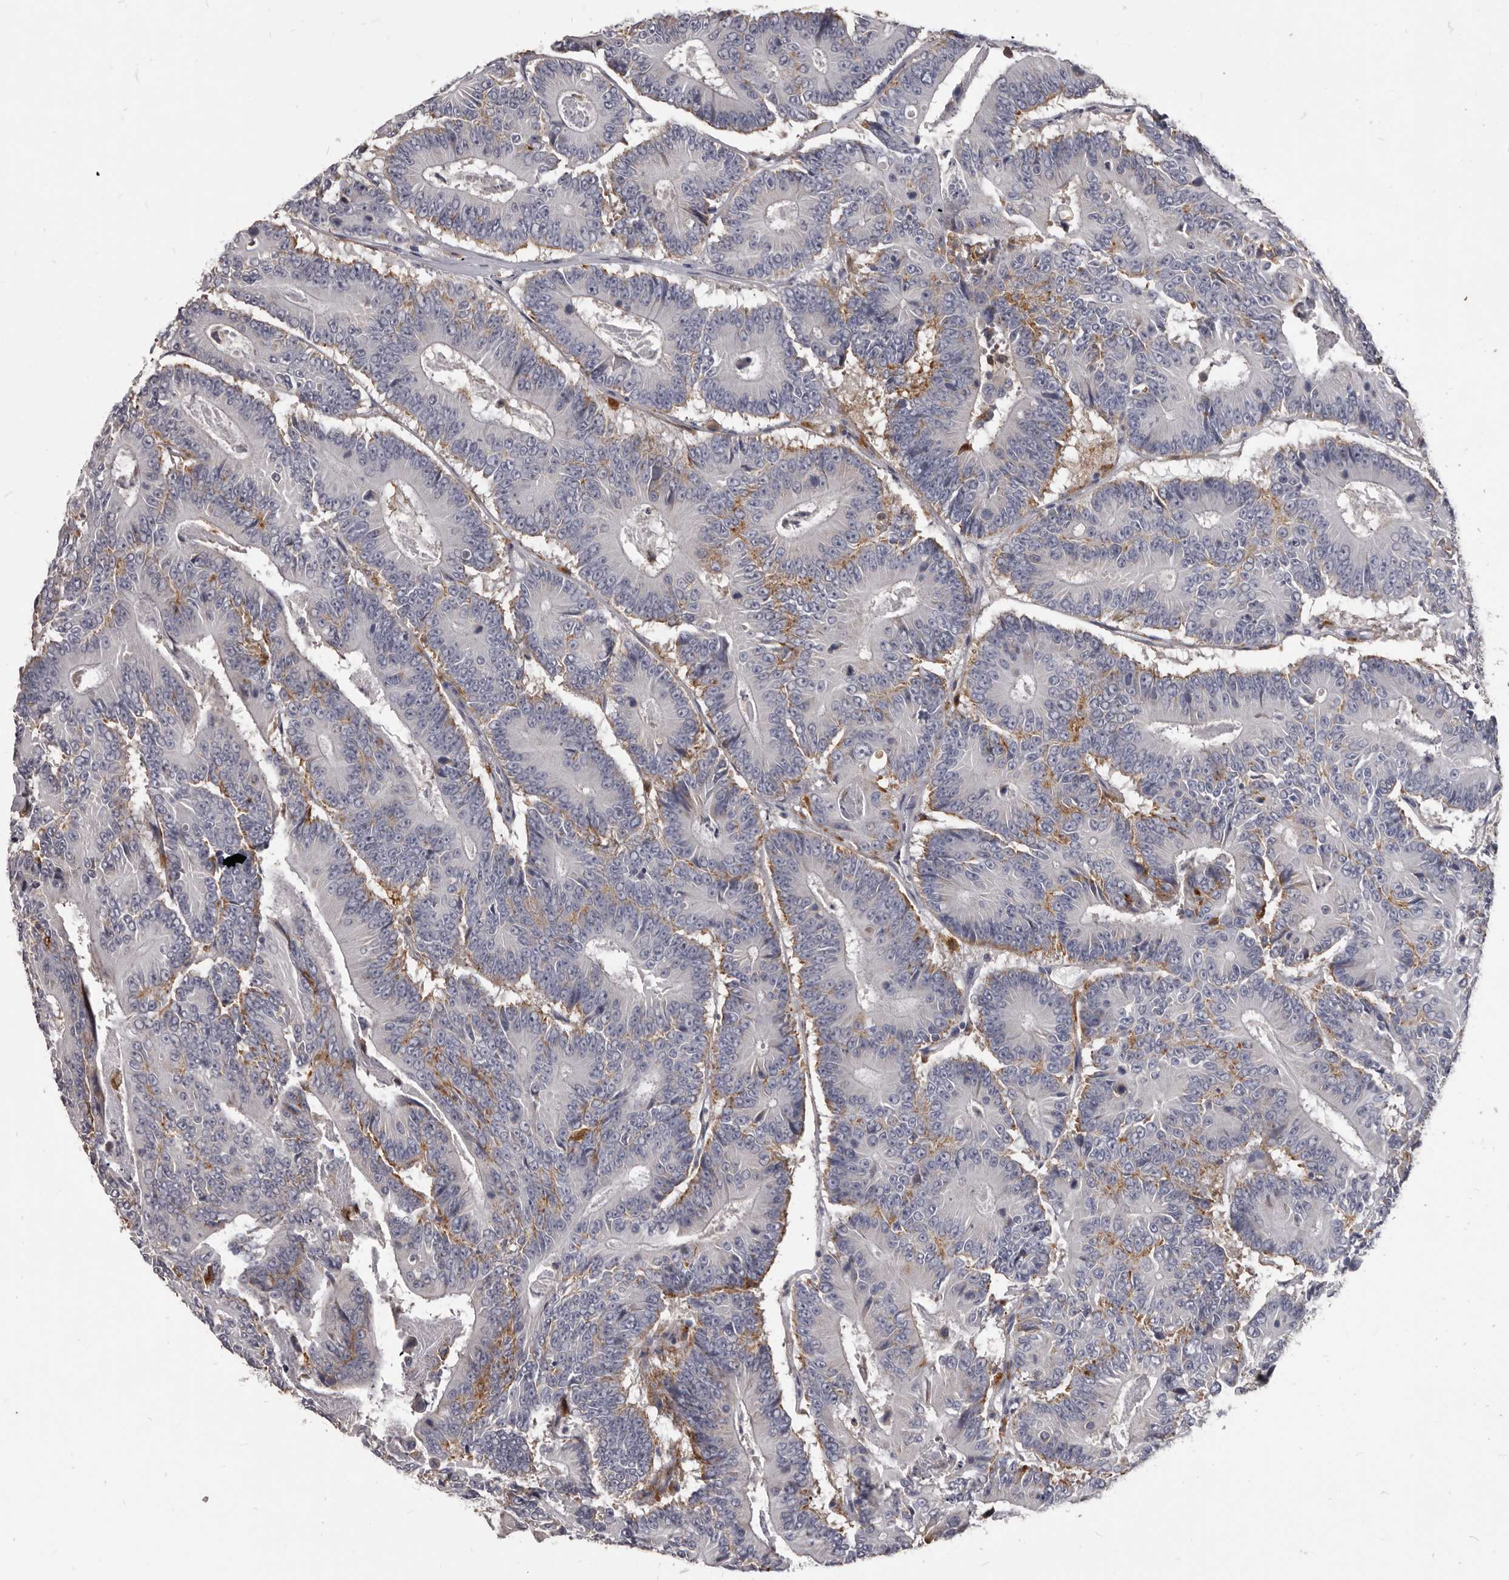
{"staining": {"intensity": "weak", "quantity": "25%-75%", "location": "cytoplasmic/membranous"}, "tissue": "colorectal cancer", "cell_type": "Tumor cells", "image_type": "cancer", "snomed": [{"axis": "morphology", "description": "Adenocarcinoma, NOS"}, {"axis": "topography", "description": "Colon"}], "caption": "Adenocarcinoma (colorectal) stained with DAB immunohistochemistry reveals low levels of weak cytoplasmic/membranous expression in approximately 25%-75% of tumor cells.", "gene": "PI4K2A", "patient": {"sex": "male", "age": 83}}